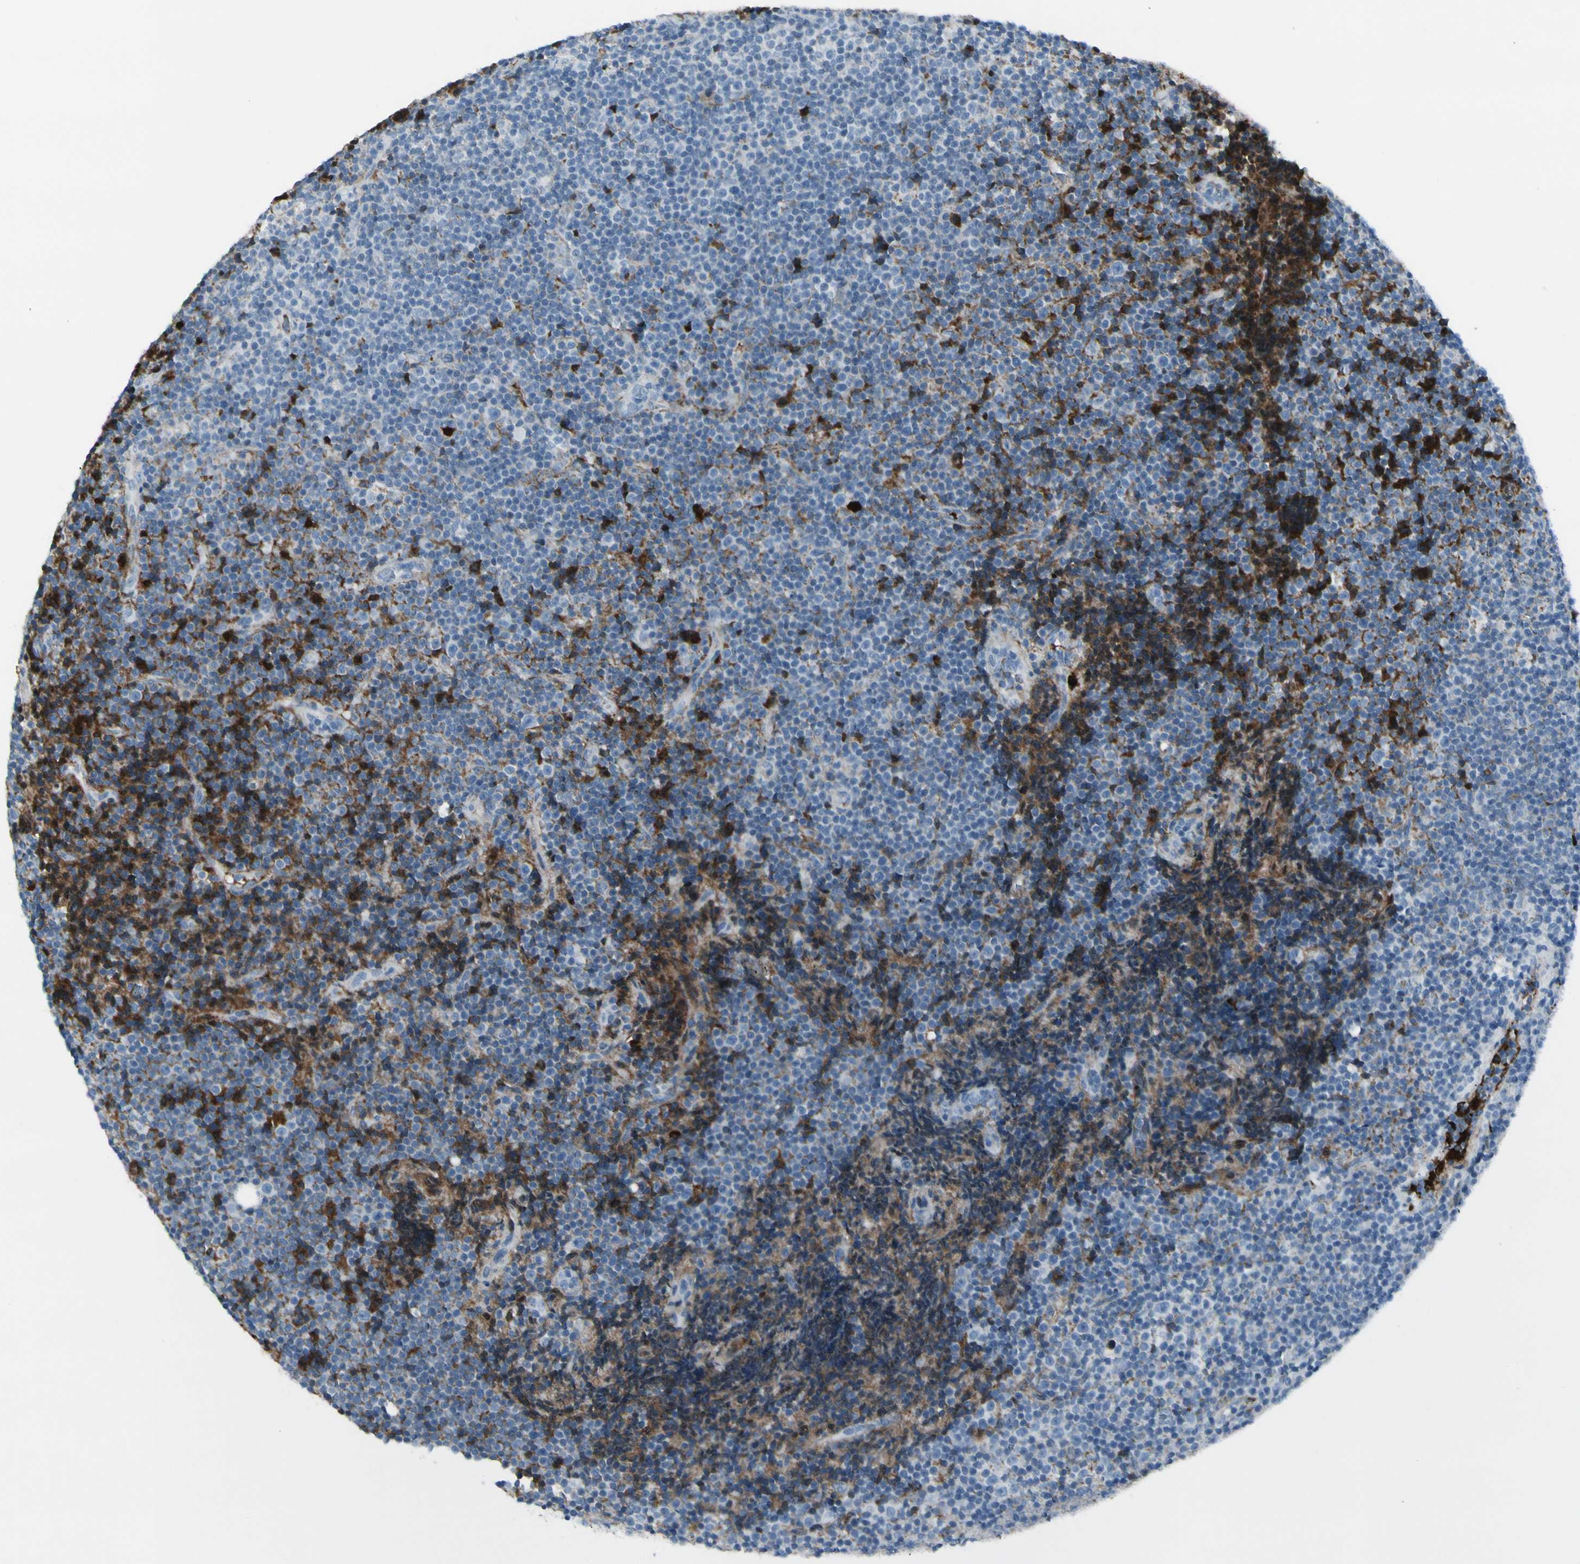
{"staining": {"intensity": "negative", "quantity": "none", "location": "none"}, "tissue": "lymphoma", "cell_type": "Tumor cells", "image_type": "cancer", "snomed": [{"axis": "morphology", "description": "Malignant lymphoma, non-Hodgkin's type, Low grade"}, {"axis": "topography", "description": "Lymph node"}], "caption": "Tumor cells show no significant protein staining in low-grade malignant lymphoma, non-Hodgkin's type. (Stains: DAB (3,3'-diaminobenzidine) IHC with hematoxylin counter stain, Microscopy: brightfield microscopy at high magnification).", "gene": "IGHG1", "patient": {"sex": "female", "age": 67}}